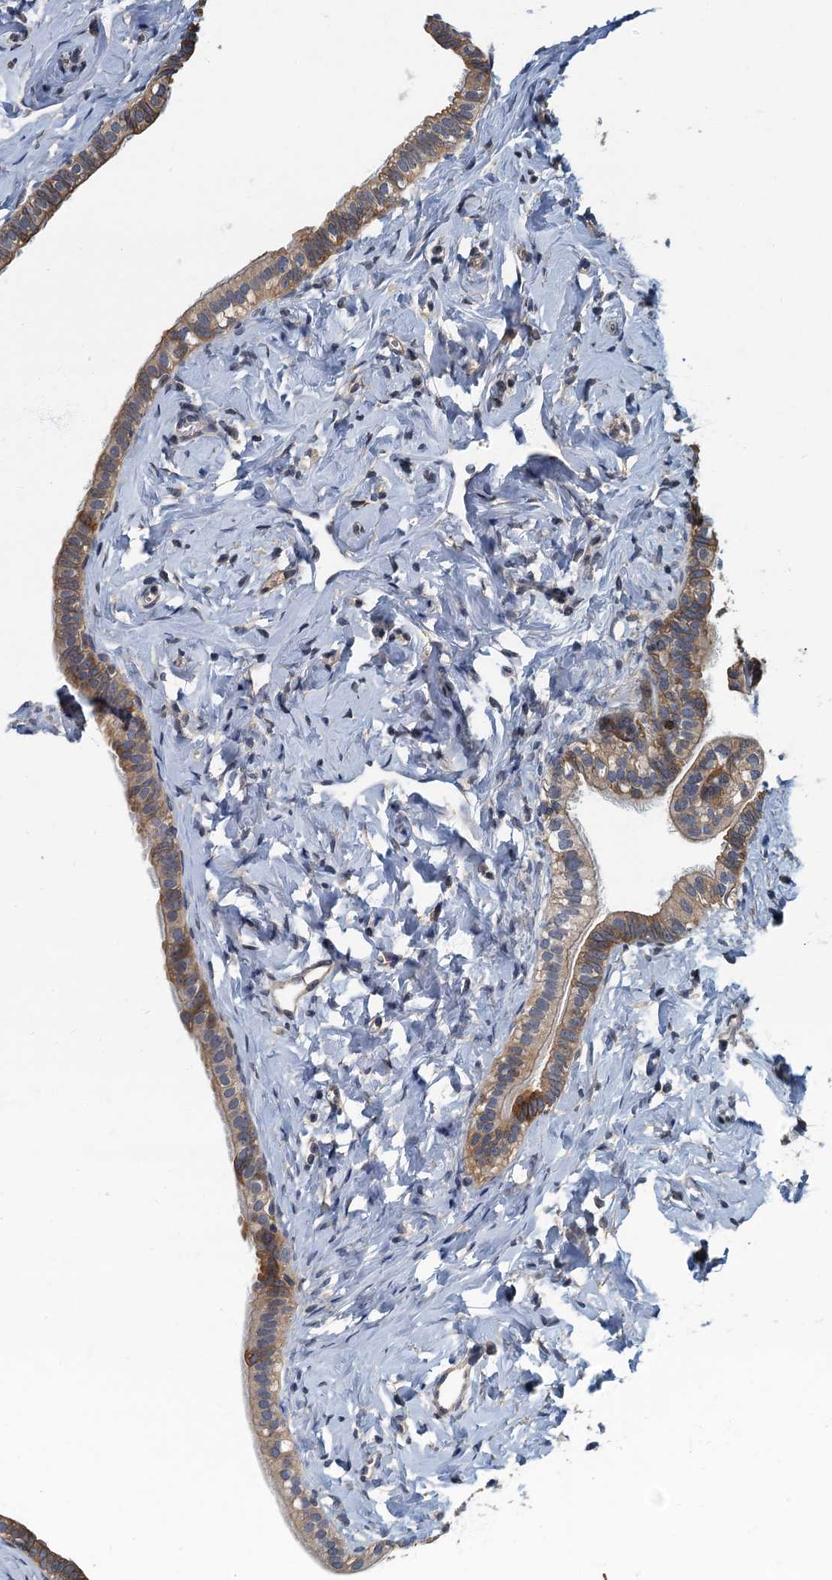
{"staining": {"intensity": "moderate", "quantity": "25%-75%", "location": "cytoplasmic/membranous"}, "tissue": "fallopian tube", "cell_type": "Glandular cells", "image_type": "normal", "snomed": [{"axis": "morphology", "description": "Normal tissue, NOS"}, {"axis": "topography", "description": "Fallopian tube"}], "caption": "An image showing moderate cytoplasmic/membranous staining in about 25%-75% of glandular cells in normal fallopian tube, as visualized by brown immunohistochemical staining.", "gene": "CKAP2L", "patient": {"sex": "female", "age": 66}}